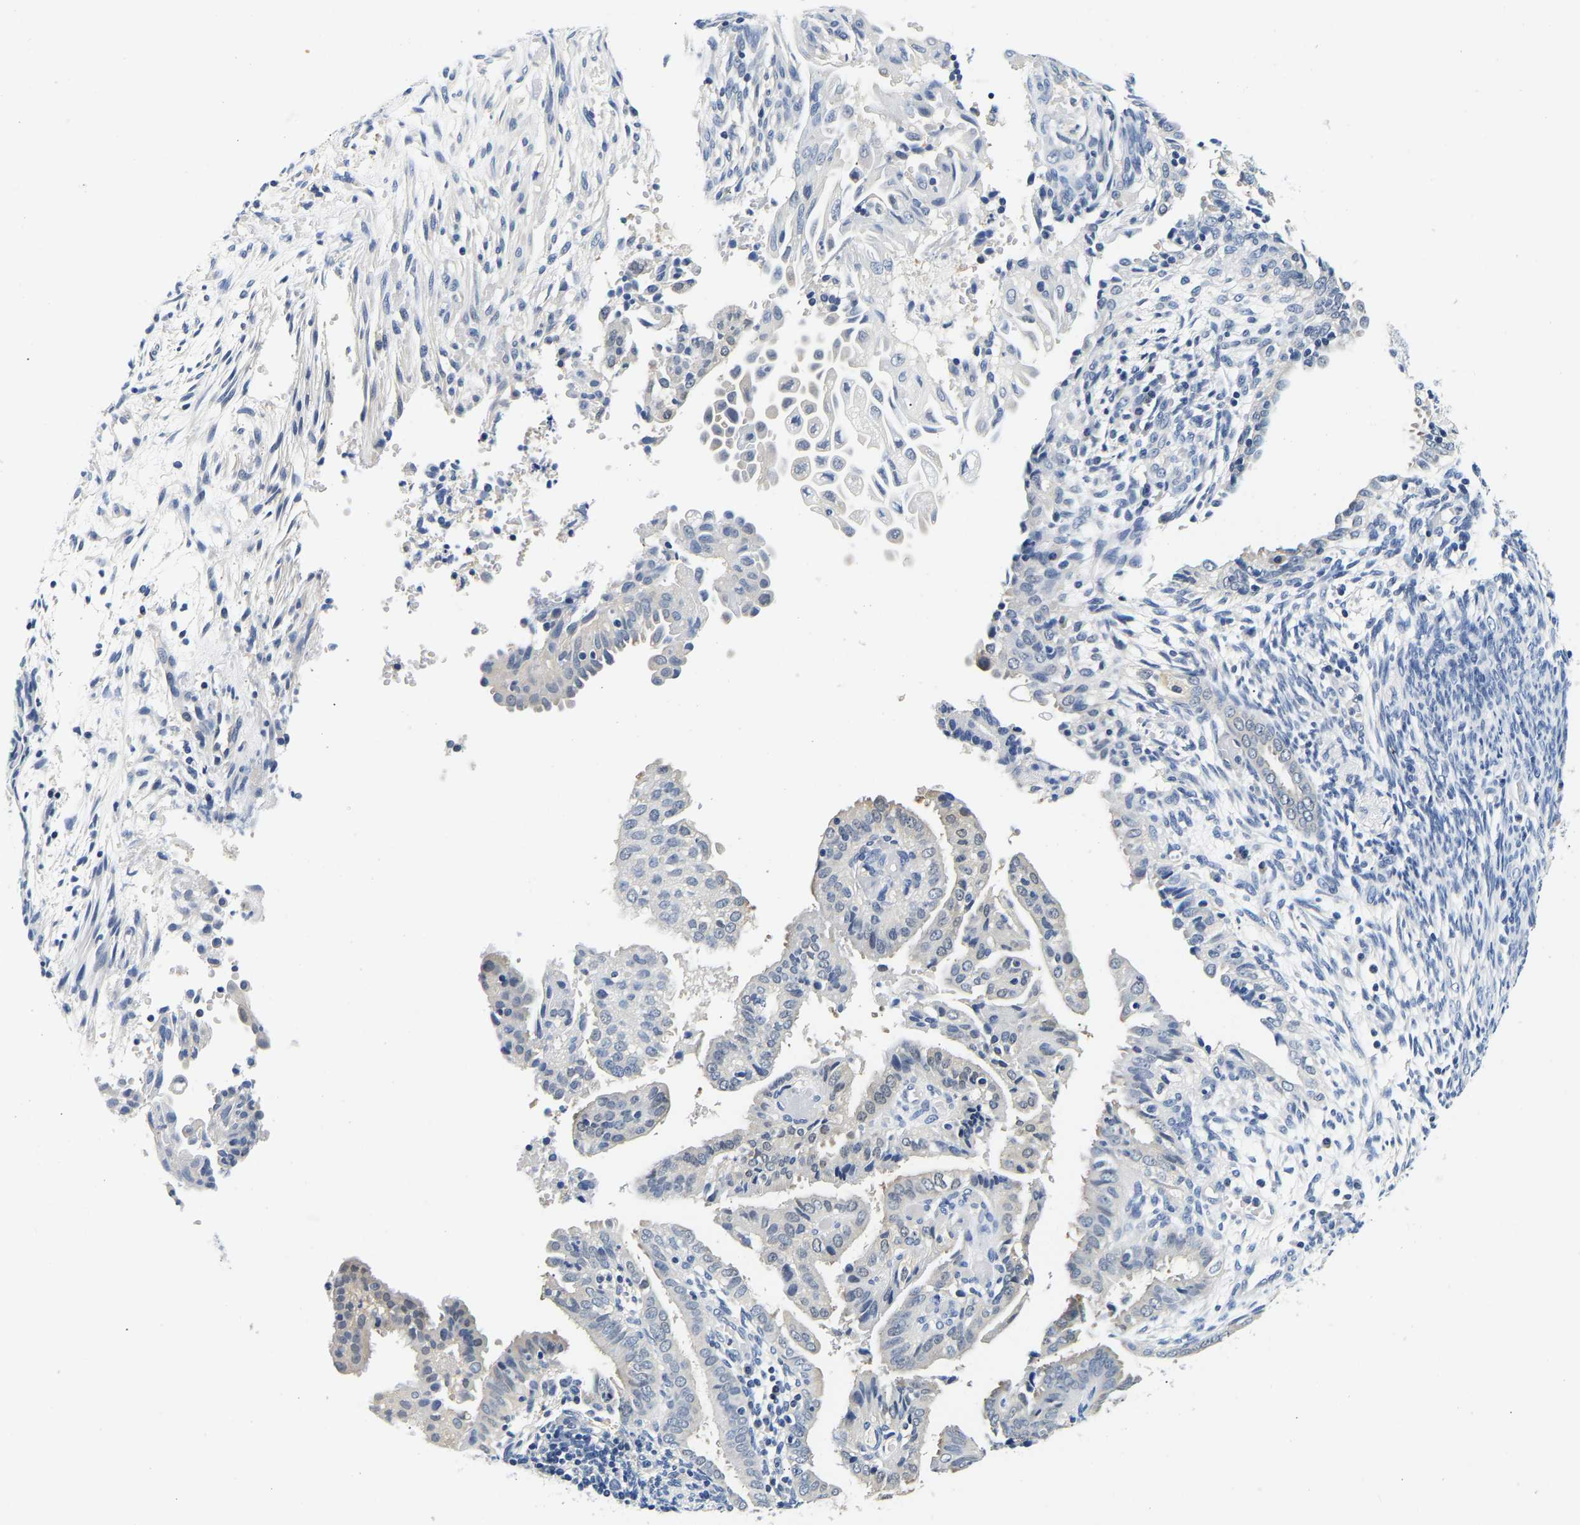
{"staining": {"intensity": "negative", "quantity": "none", "location": "none"}, "tissue": "endometrial cancer", "cell_type": "Tumor cells", "image_type": "cancer", "snomed": [{"axis": "morphology", "description": "Adenocarcinoma, NOS"}, {"axis": "topography", "description": "Endometrium"}], "caption": "Immunohistochemical staining of endometrial cancer (adenocarcinoma) displays no significant staining in tumor cells. Brightfield microscopy of IHC stained with DAB (brown) and hematoxylin (blue), captured at high magnification.", "gene": "UCHL3", "patient": {"sex": "female", "age": 58}}